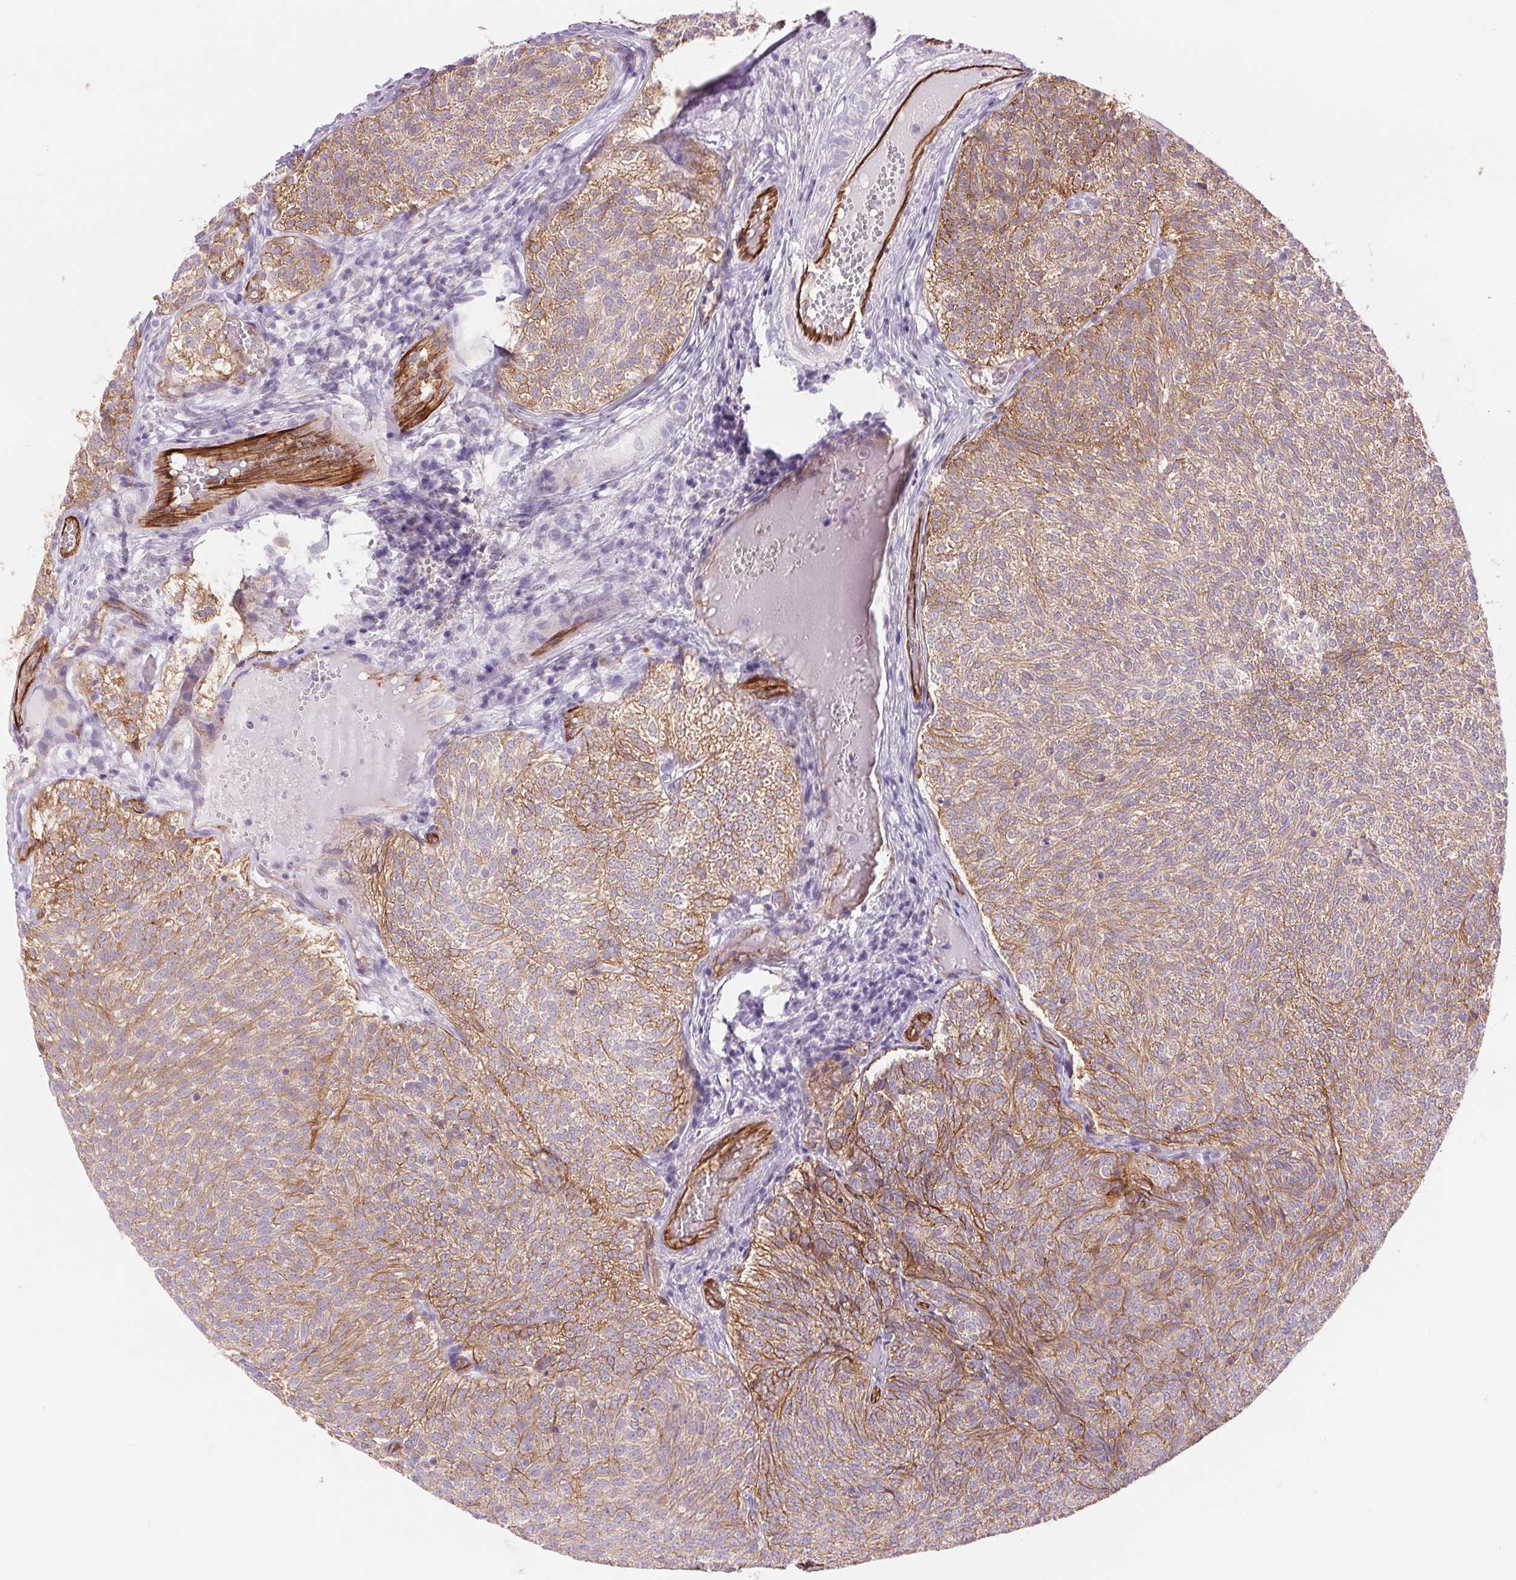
{"staining": {"intensity": "moderate", "quantity": ">75%", "location": "cytoplasmic/membranous"}, "tissue": "urothelial cancer", "cell_type": "Tumor cells", "image_type": "cancer", "snomed": [{"axis": "morphology", "description": "Urothelial carcinoma, Low grade"}, {"axis": "topography", "description": "Urinary bladder"}], "caption": "Immunohistochemical staining of human urothelial carcinoma (low-grade) exhibits medium levels of moderate cytoplasmic/membranous protein positivity in approximately >75% of tumor cells.", "gene": "DIXDC1", "patient": {"sex": "male", "age": 77}}